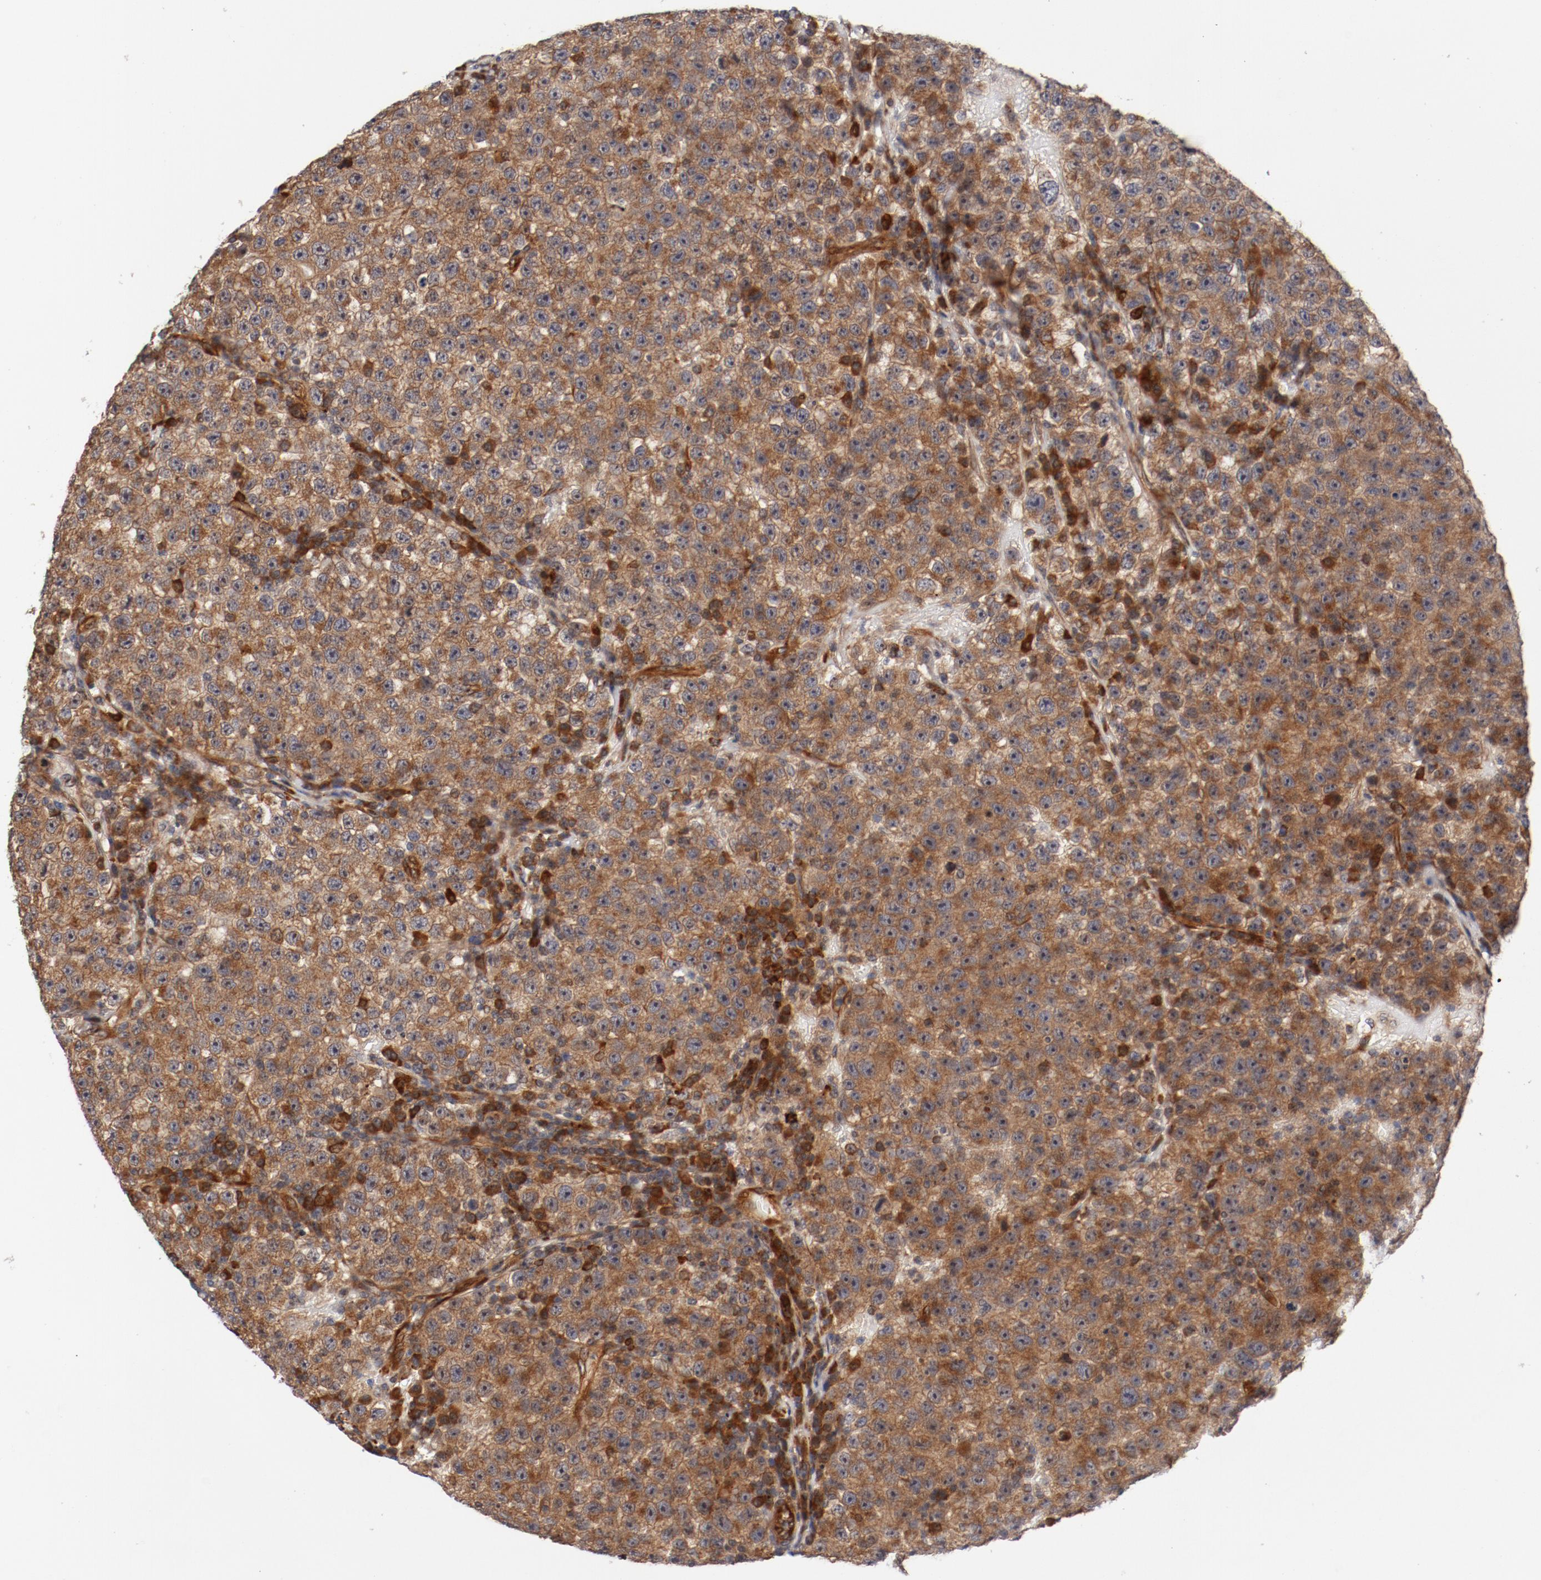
{"staining": {"intensity": "moderate", "quantity": ">75%", "location": "cytoplasmic/membranous"}, "tissue": "testis cancer", "cell_type": "Tumor cells", "image_type": "cancer", "snomed": [{"axis": "morphology", "description": "Seminoma, NOS"}, {"axis": "topography", "description": "Testis"}], "caption": "Brown immunohistochemical staining in seminoma (testis) exhibits moderate cytoplasmic/membranous staining in about >75% of tumor cells. (DAB = brown stain, brightfield microscopy at high magnification).", "gene": "PITPNM2", "patient": {"sex": "male", "age": 22}}